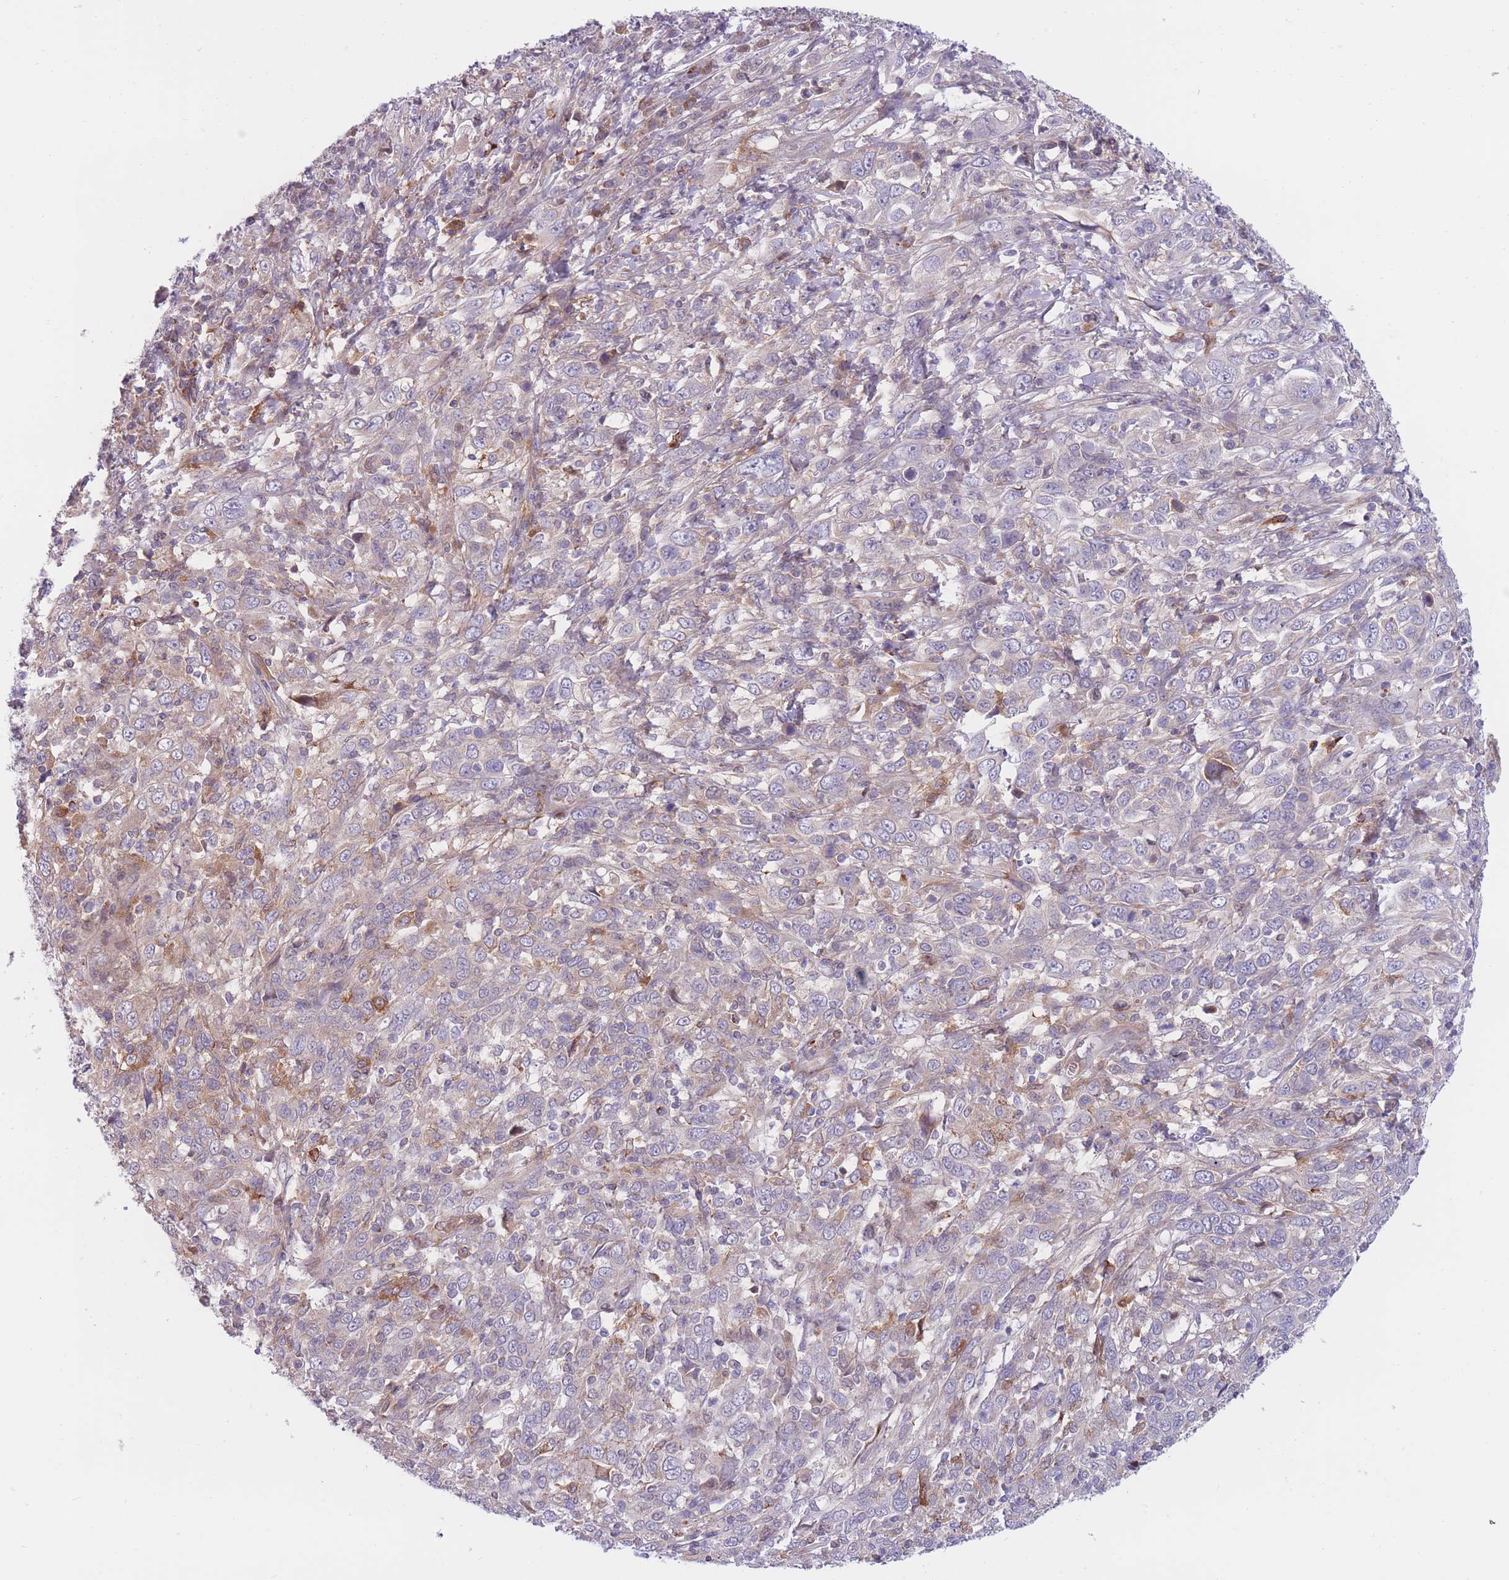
{"staining": {"intensity": "negative", "quantity": "none", "location": "none"}, "tissue": "cervical cancer", "cell_type": "Tumor cells", "image_type": "cancer", "snomed": [{"axis": "morphology", "description": "Squamous cell carcinoma, NOS"}, {"axis": "topography", "description": "Cervix"}], "caption": "Protein analysis of cervical squamous cell carcinoma shows no significant expression in tumor cells.", "gene": "PDE4A", "patient": {"sex": "female", "age": 46}}